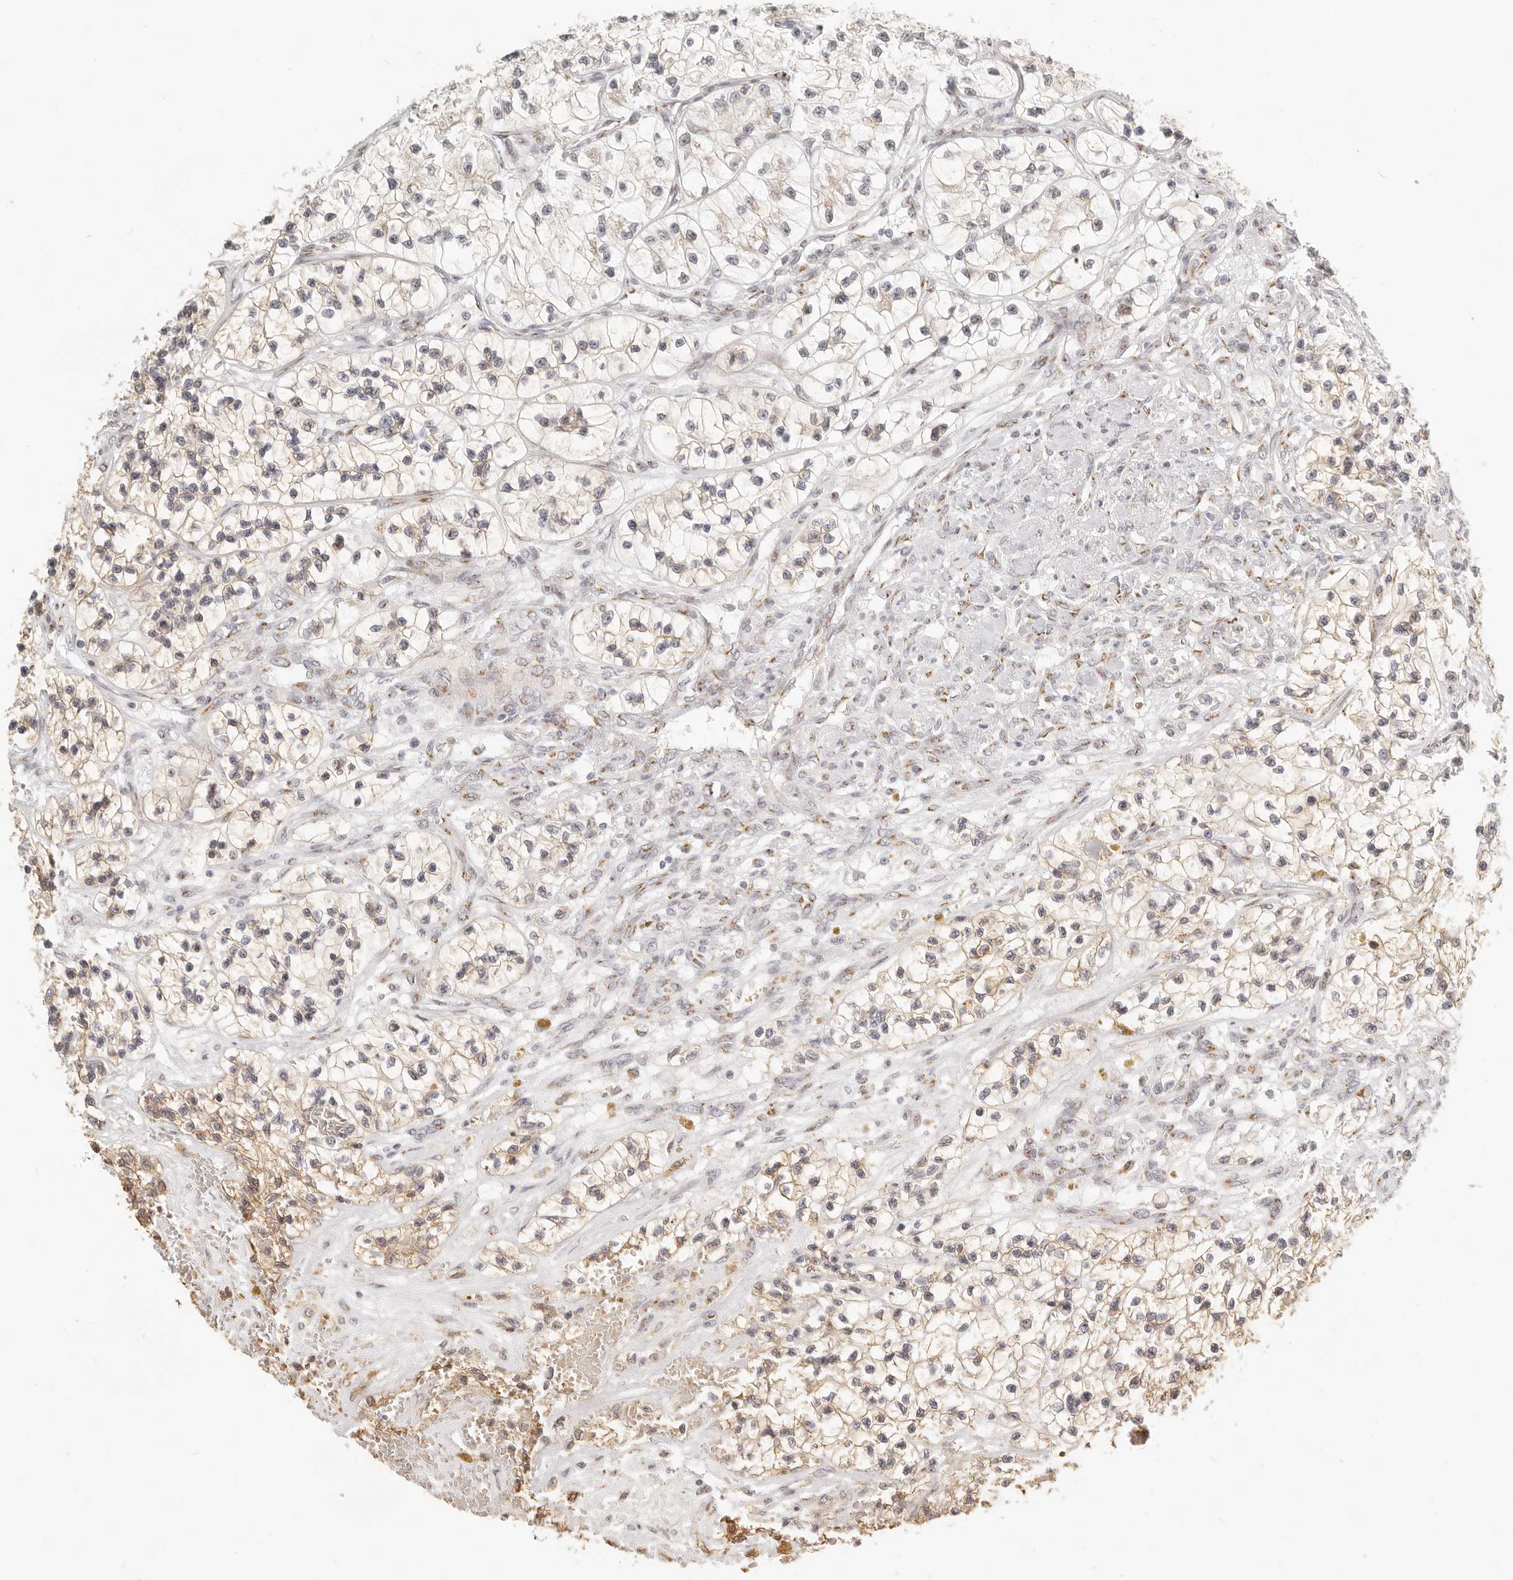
{"staining": {"intensity": "weak", "quantity": ">75%", "location": "cytoplasmic/membranous"}, "tissue": "renal cancer", "cell_type": "Tumor cells", "image_type": "cancer", "snomed": [{"axis": "morphology", "description": "Adenocarcinoma, NOS"}, {"axis": "topography", "description": "Kidney"}], "caption": "Immunohistochemistry photomicrograph of renal cancer stained for a protein (brown), which displays low levels of weak cytoplasmic/membranous staining in approximately >75% of tumor cells.", "gene": "FAM20B", "patient": {"sex": "female", "age": 57}}